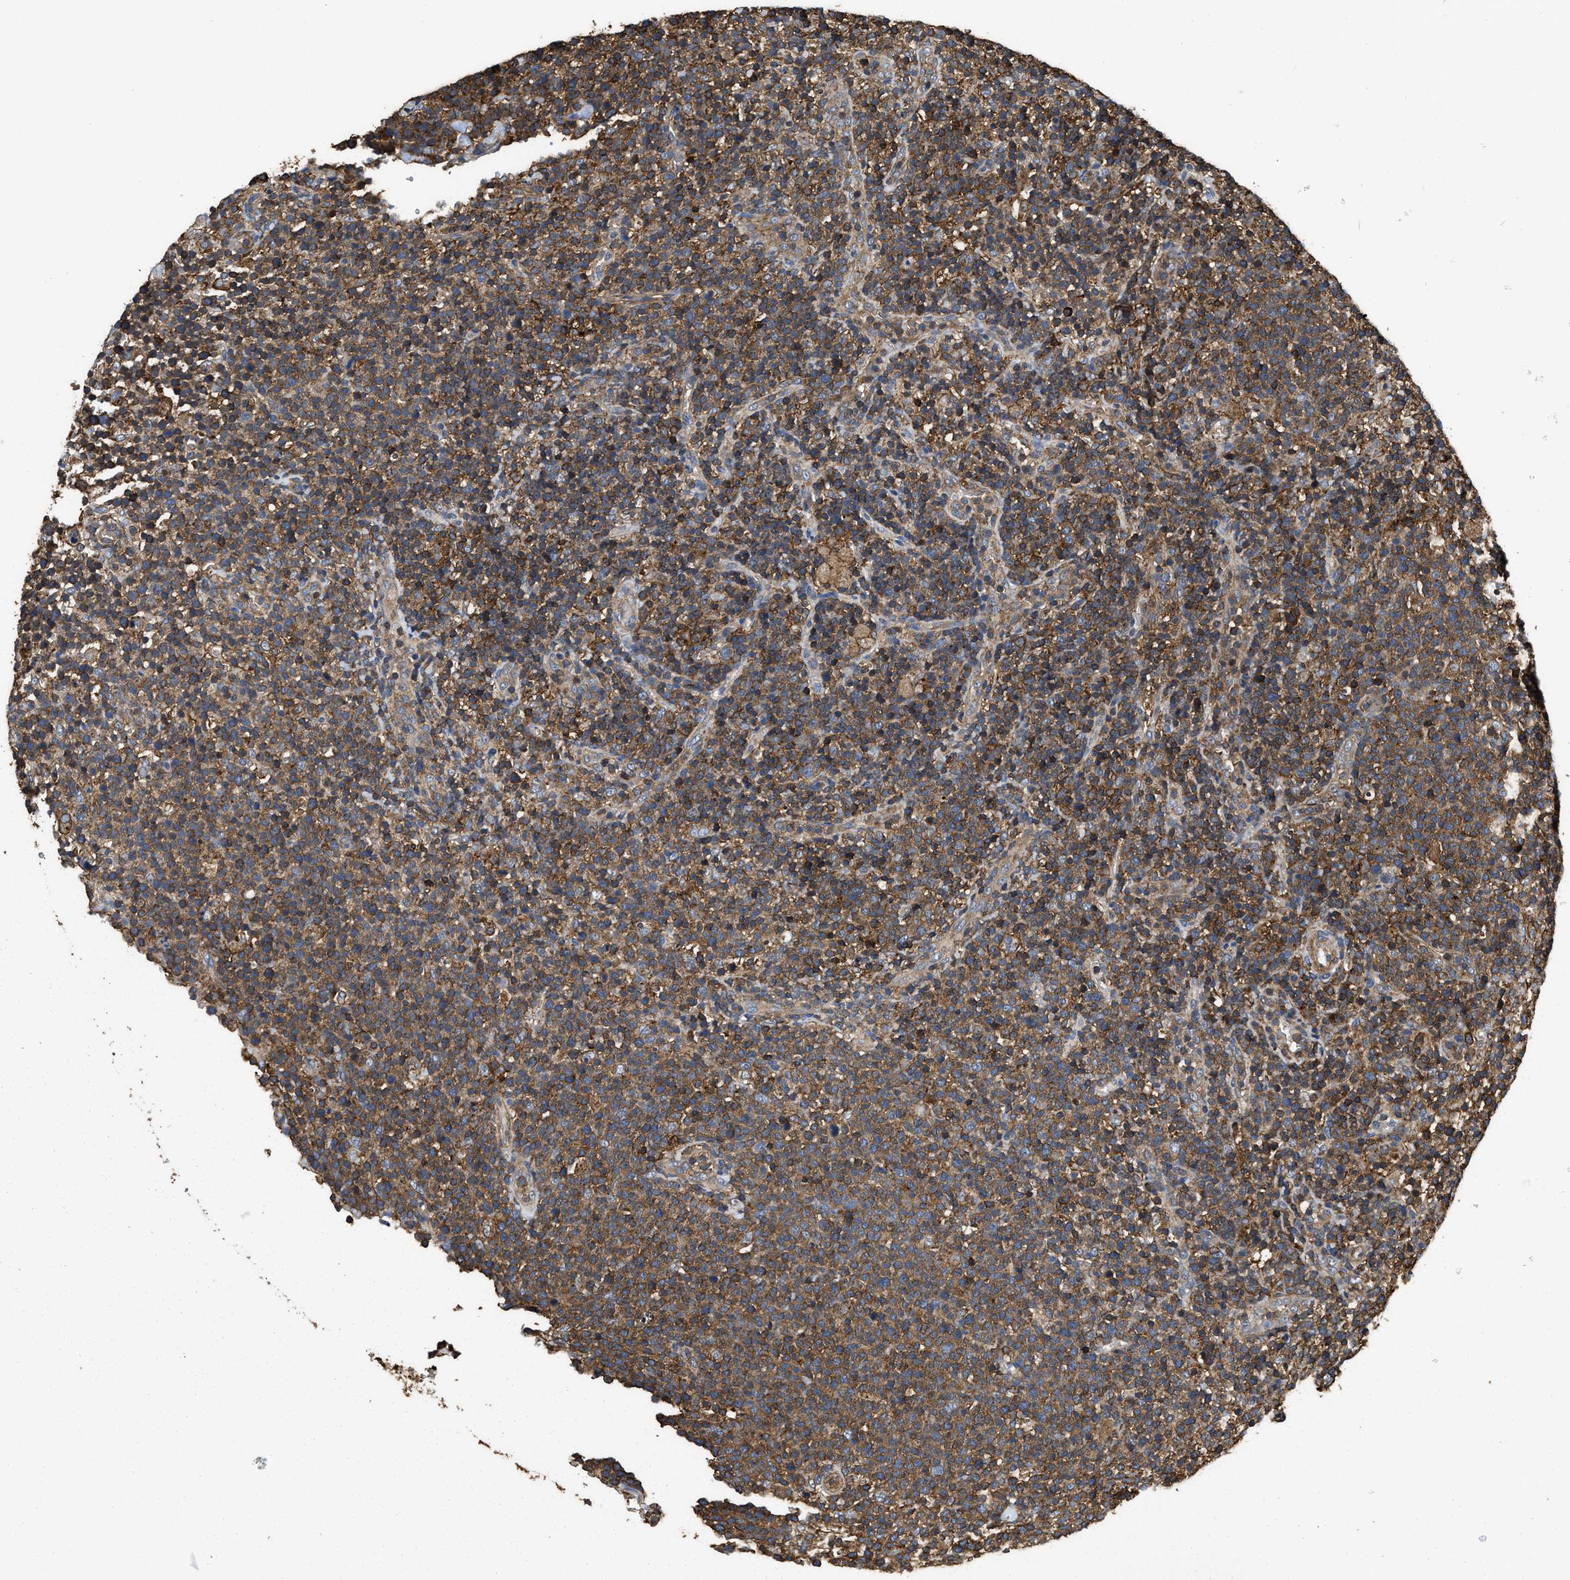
{"staining": {"intensity": "moderate", "quantity": "25%-75%", "location": "cytoplasmic/membranous"}, "tissue": "lymphoma", "cell_type": "Tumor cells", "image_type": "cancer", "snomed": [{"axis": "morphology", "description": "Malignant lymphoma, non-Hodgkin's type, High grade"}, {"axis": "topography", "description": "Lymph node"}], "caption": "Protein expression analysis of malignant lymphoma, non-Hodgkin's type (high-grade) displays moderate cytoplasmic/membranous positivity in approximately 25%-75% of tumor cells.", "gene": "LINGO2", "patient": {"sex": "male", "age": 61}}